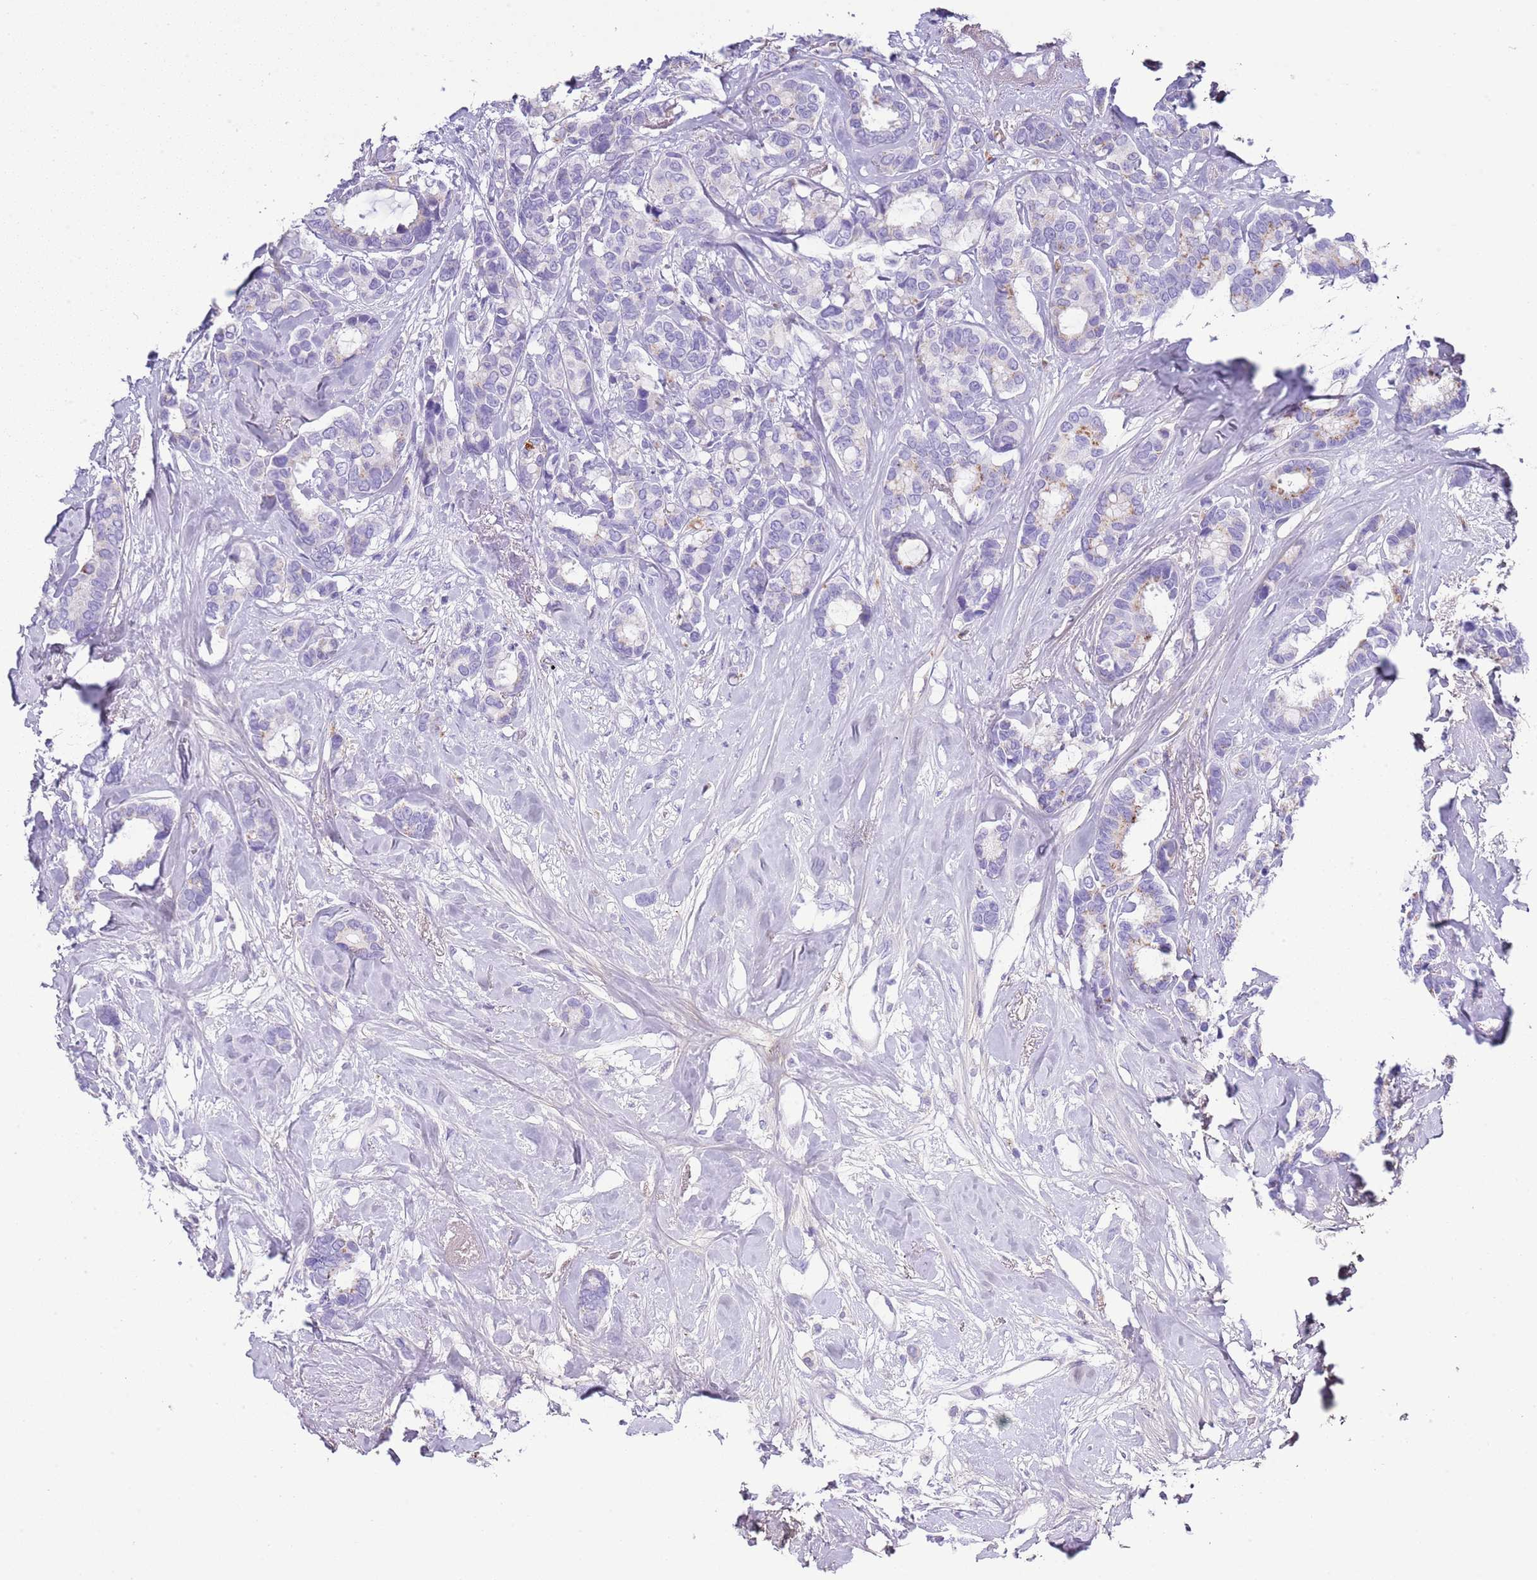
{"staining": {"intensity": "negative", "quantity": "none", "location": "none"}, "tissue": "breast cancer", "cell_type": "Tumor cells", "image_type": "cancer", "snomed": [{"axis": "morphology", "description": "Duct carcinoma"}, {"axis": "topography", "description": "Breast"}], "caption": "Immunohistochemistry of human intraductal carcinoma (breast) demonstrates no expression in tumor cells.", "gene": "ABHD17C", "patient": {"sex": "female", "age": 87}}